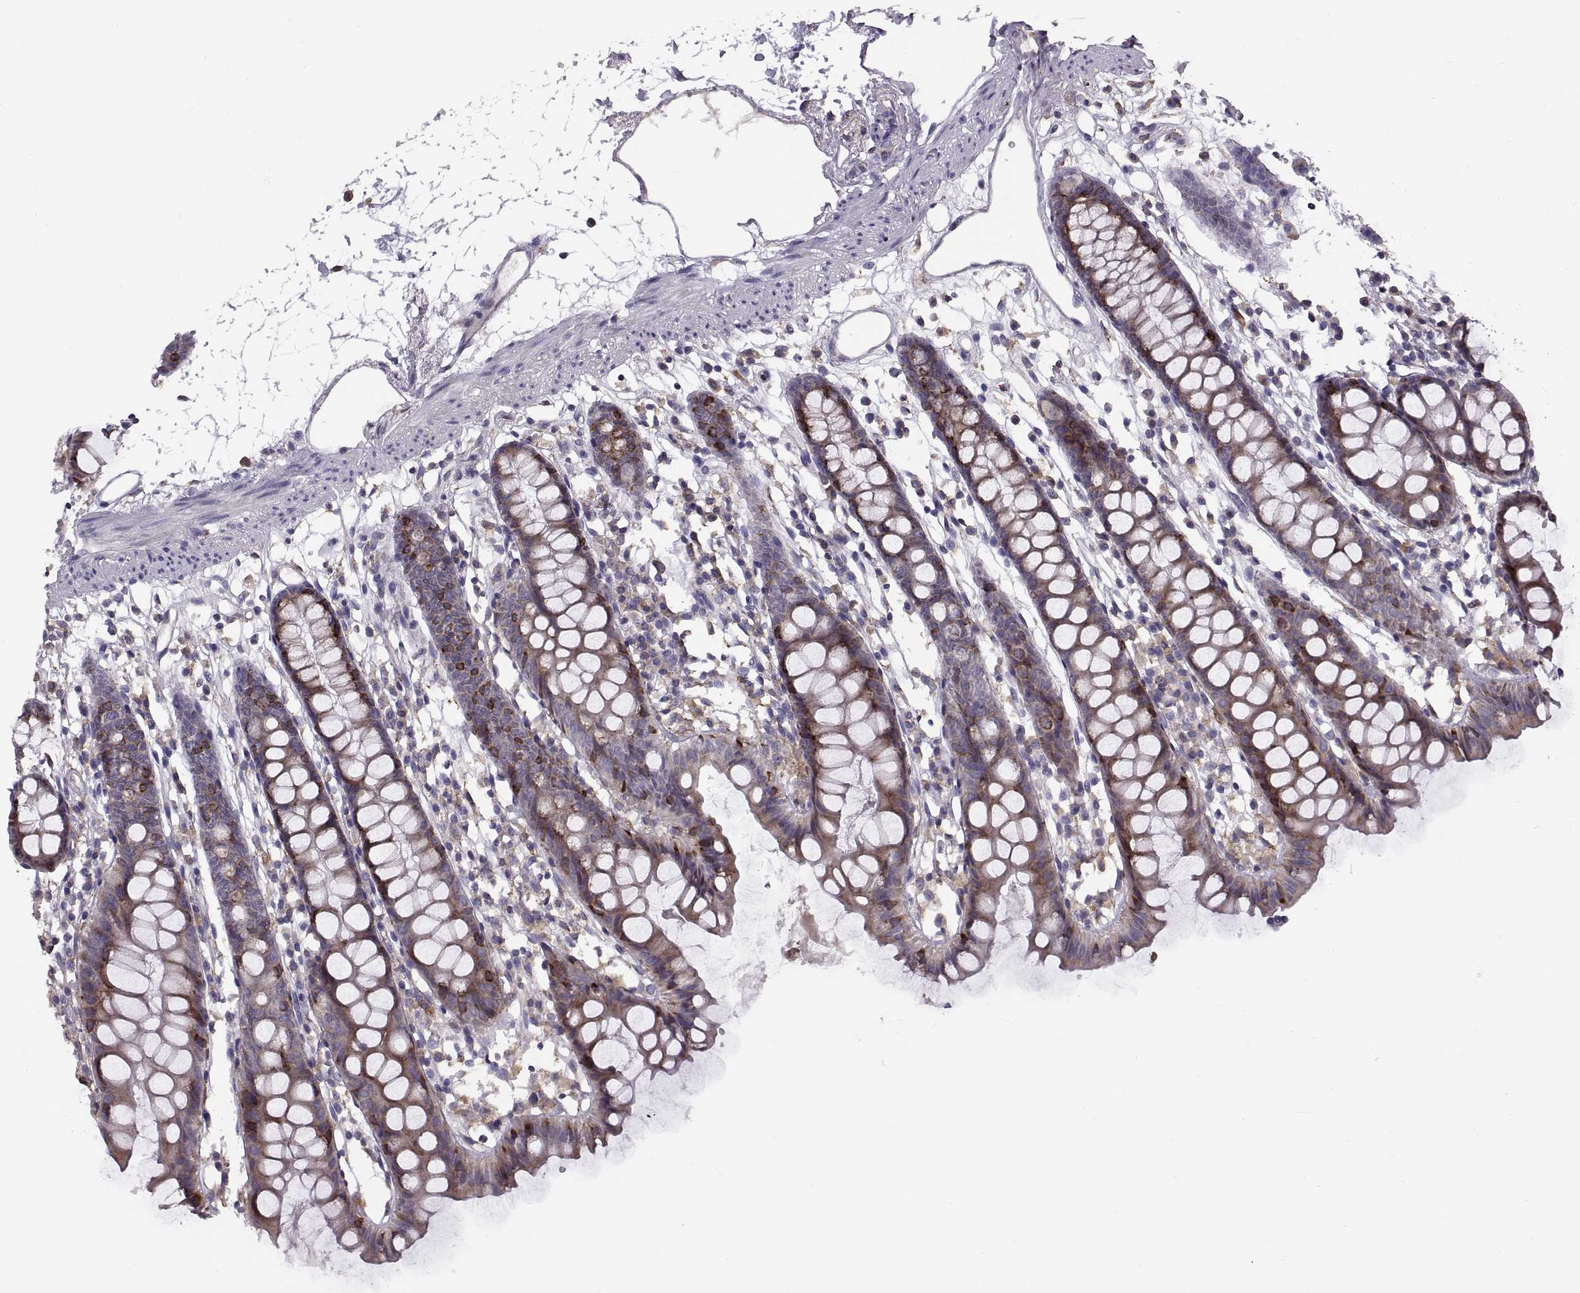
{"staining": {"intensity": "negative", "quantity": "none", "location": "none"}, "tissue": "colon", "cell_type": "Endothelial cells", "image_type": "normal", "snomed": [{"axis": "morphology", "description": "Normal tissue, NOS"}, {"axis": "topography", "description": "Colon"}], "caption": "This is an immunohistochemistry micrograph of benign human colon. There is no positivity in endothelial cells.", "gene": "PLEKHB2", "patient": {"sex": "male", "age": 47}}